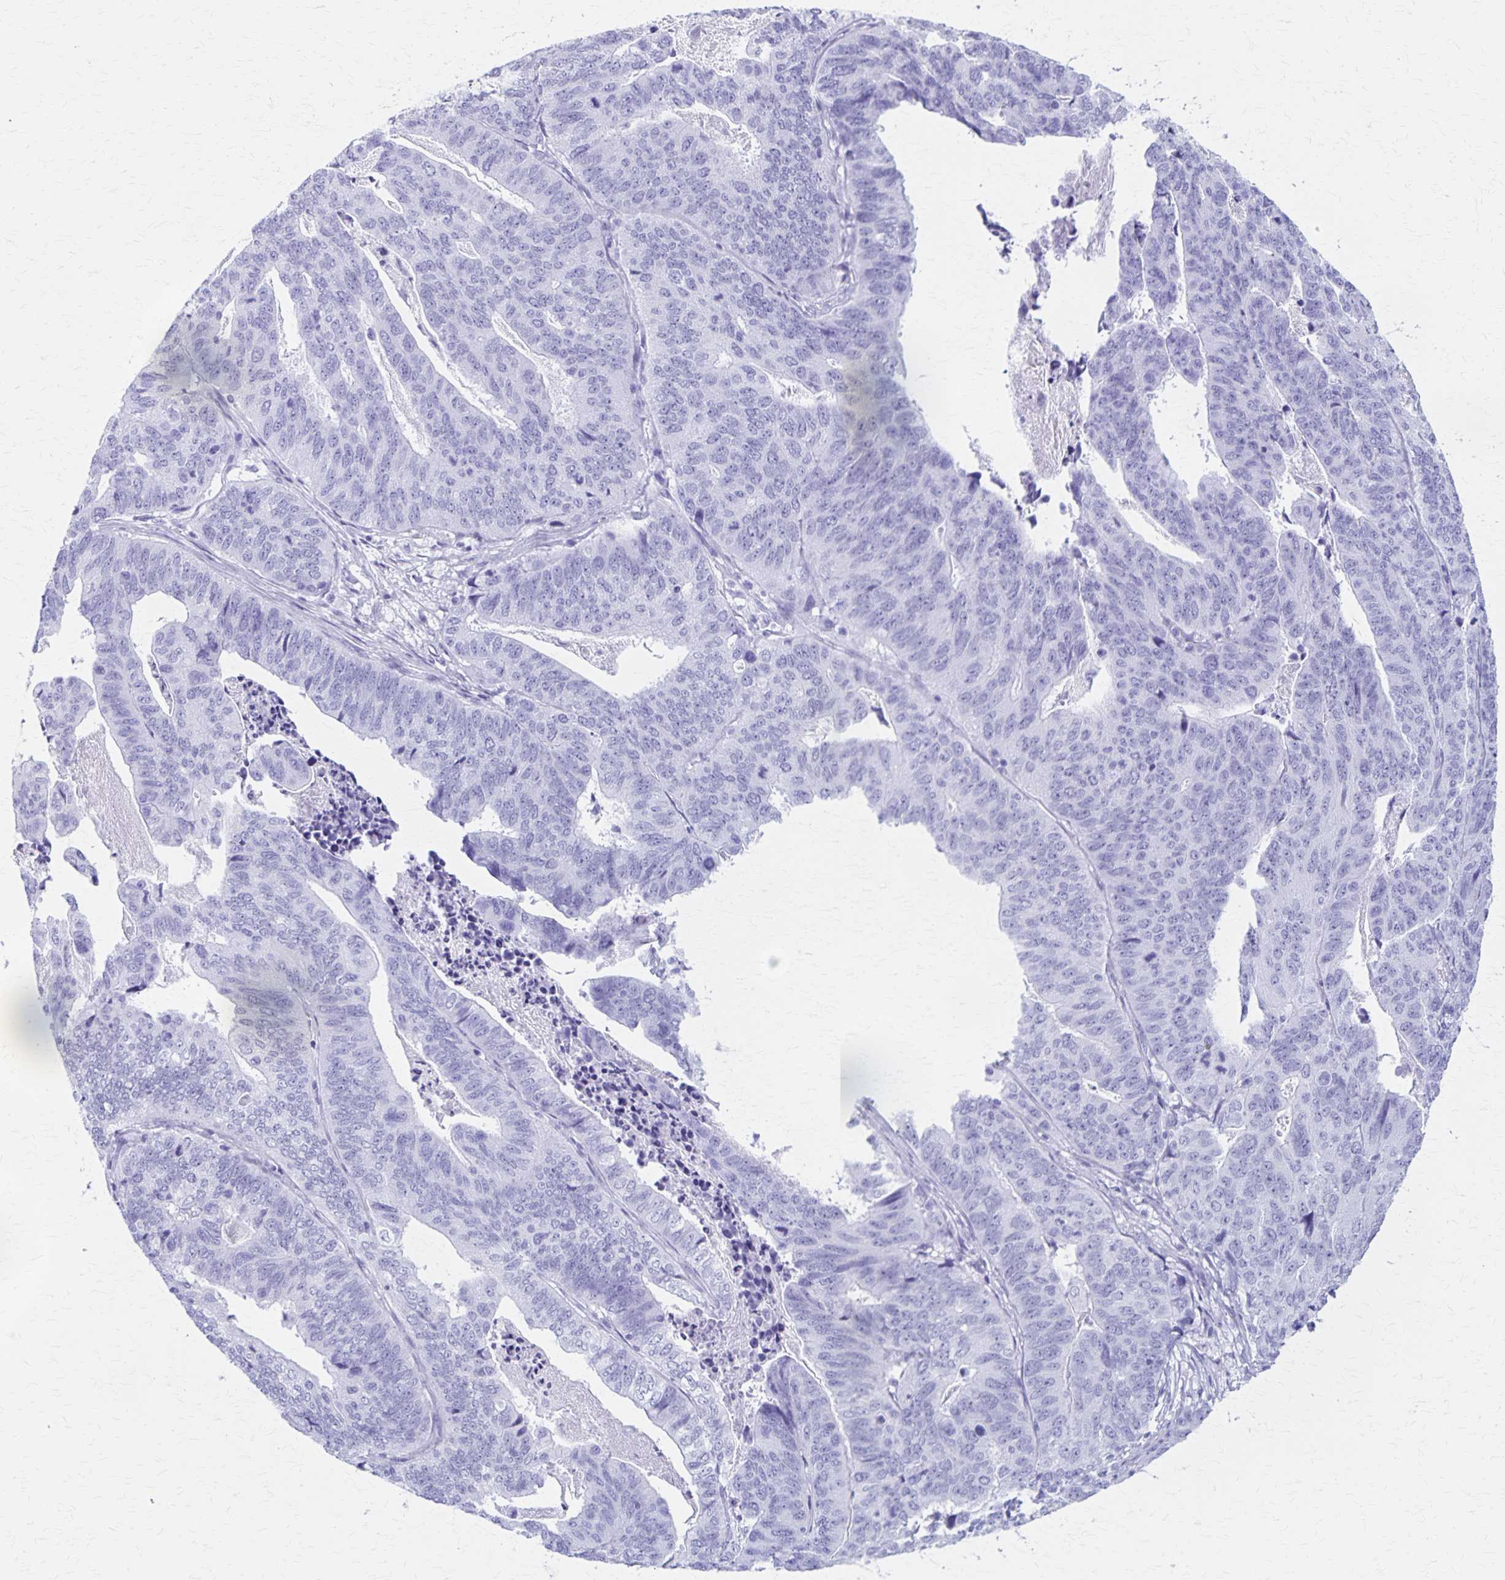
{"staining": {"intensity": "negative", "quantity": "none", "location": "none"}, "tissue": "stomach cancer", "cell_type": "Tumor cells", "image_type": "cancer", "snomed": [{"axis": "morphology", "description": "Adenocarcinoma, NOS"}, {"axis": "topography", "description": "Stomach, upper"}], "caption": "The histopathology image reveals no staining of tumor cells in stomach cancer. (Brightfield microscopy of DAB (3,3'-diaminobenzidine) immunohistochemistry at high magnification).", "gene": "DEFA5", "patient": {"sex": "female", "age": 67}}